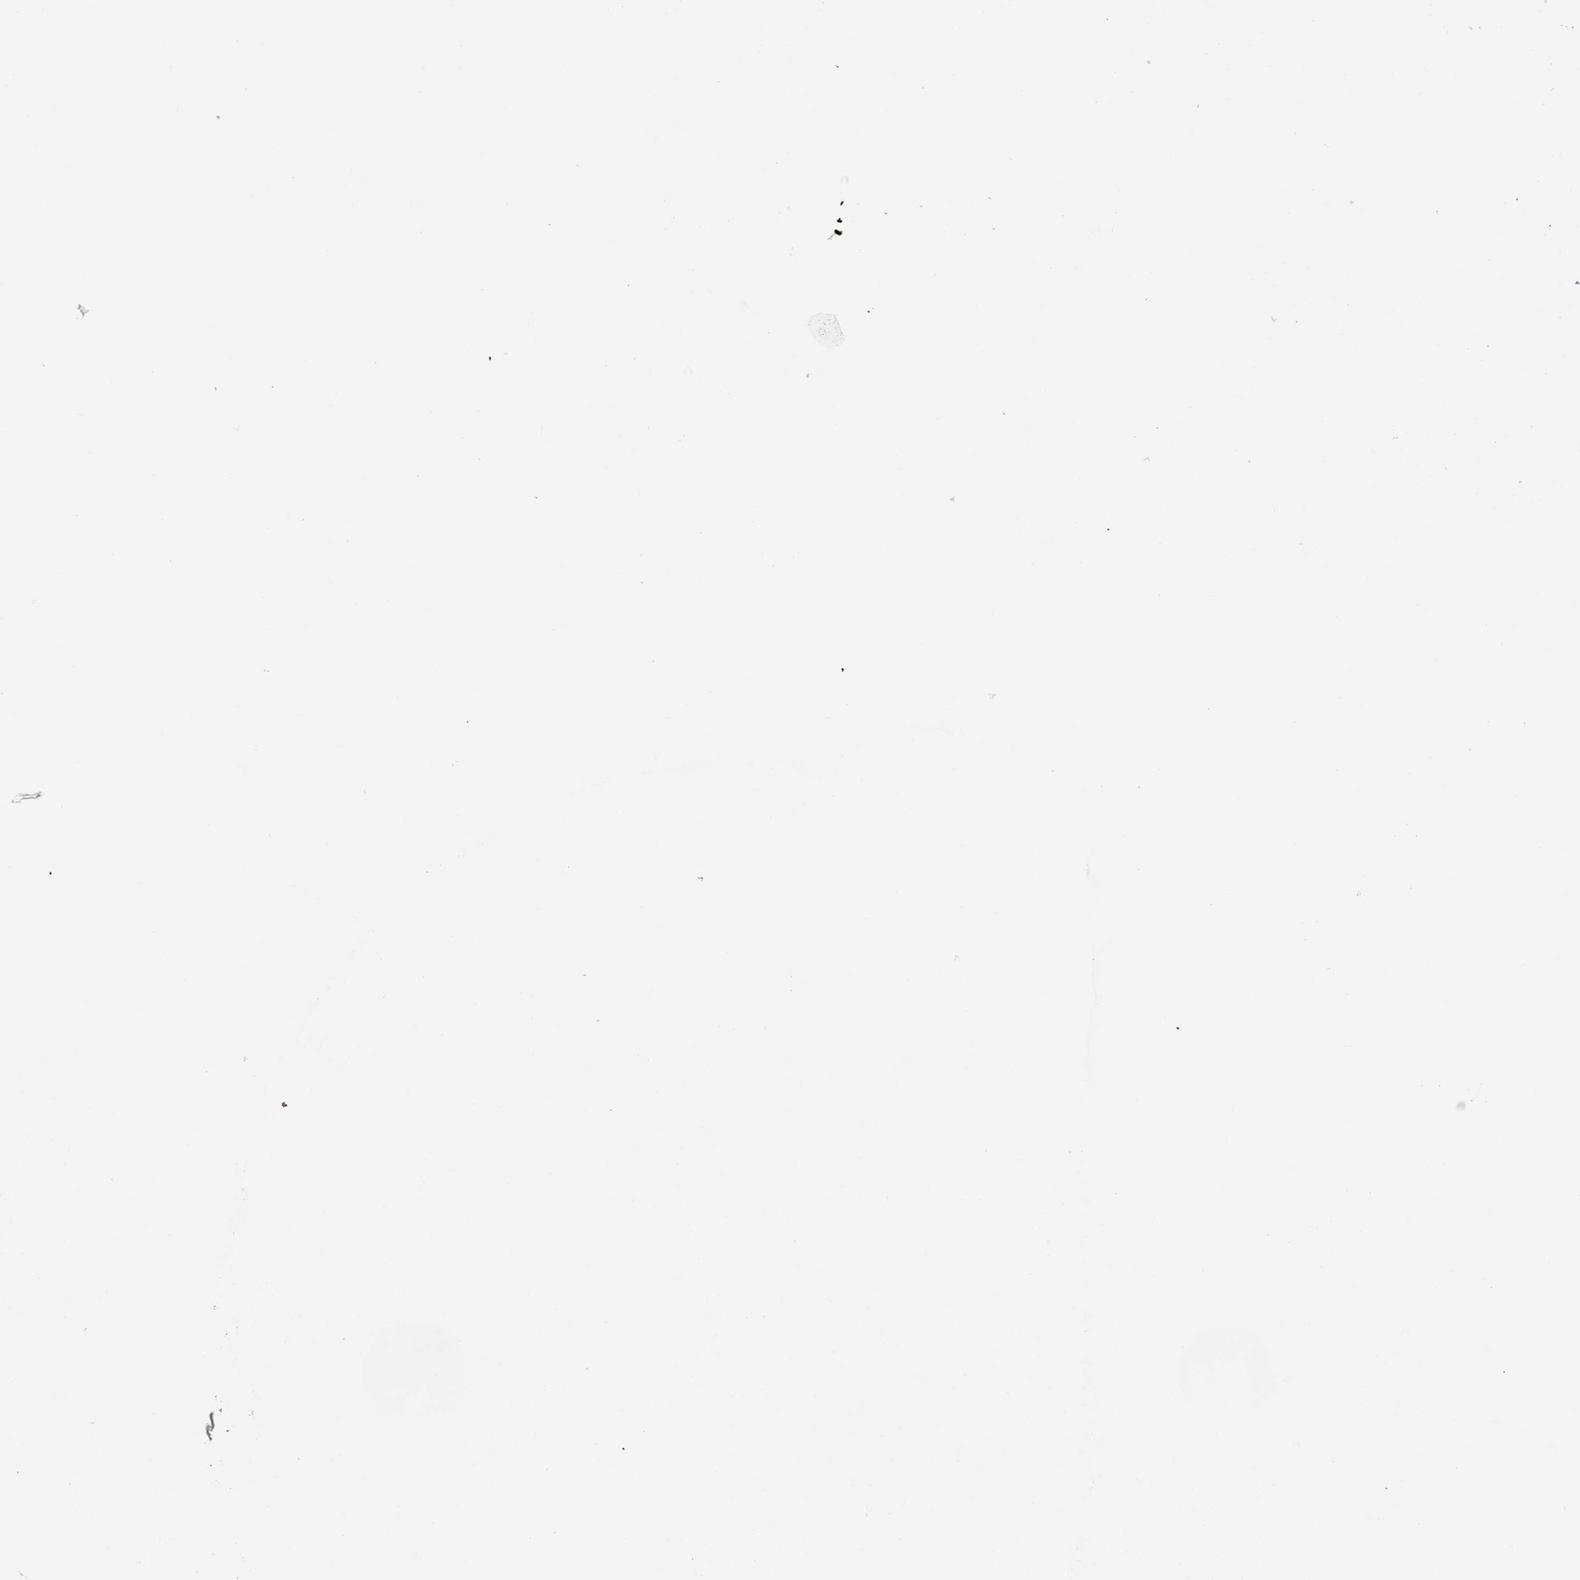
{"staining": {"intensity": "negative", "quantity": "none", "location": "none"}, "tissue": "skin", "cell_type": "Fibroblasts", "image_type": "normal", "snomed": [{"axis": "morphology", "description": "Normal tissue, NOS"}, {"axis": "topography", "description": "Skin"}], "caption": "High magnification brightfield microscopy of benign skin stained with DAB (brown) and counterstained with hematoxylin (blue): fibroblasts show no significant expression. Nuclei are stained in blue.", "gene": "AP2B1", "patient": {"sex": "female", "age": 56}}